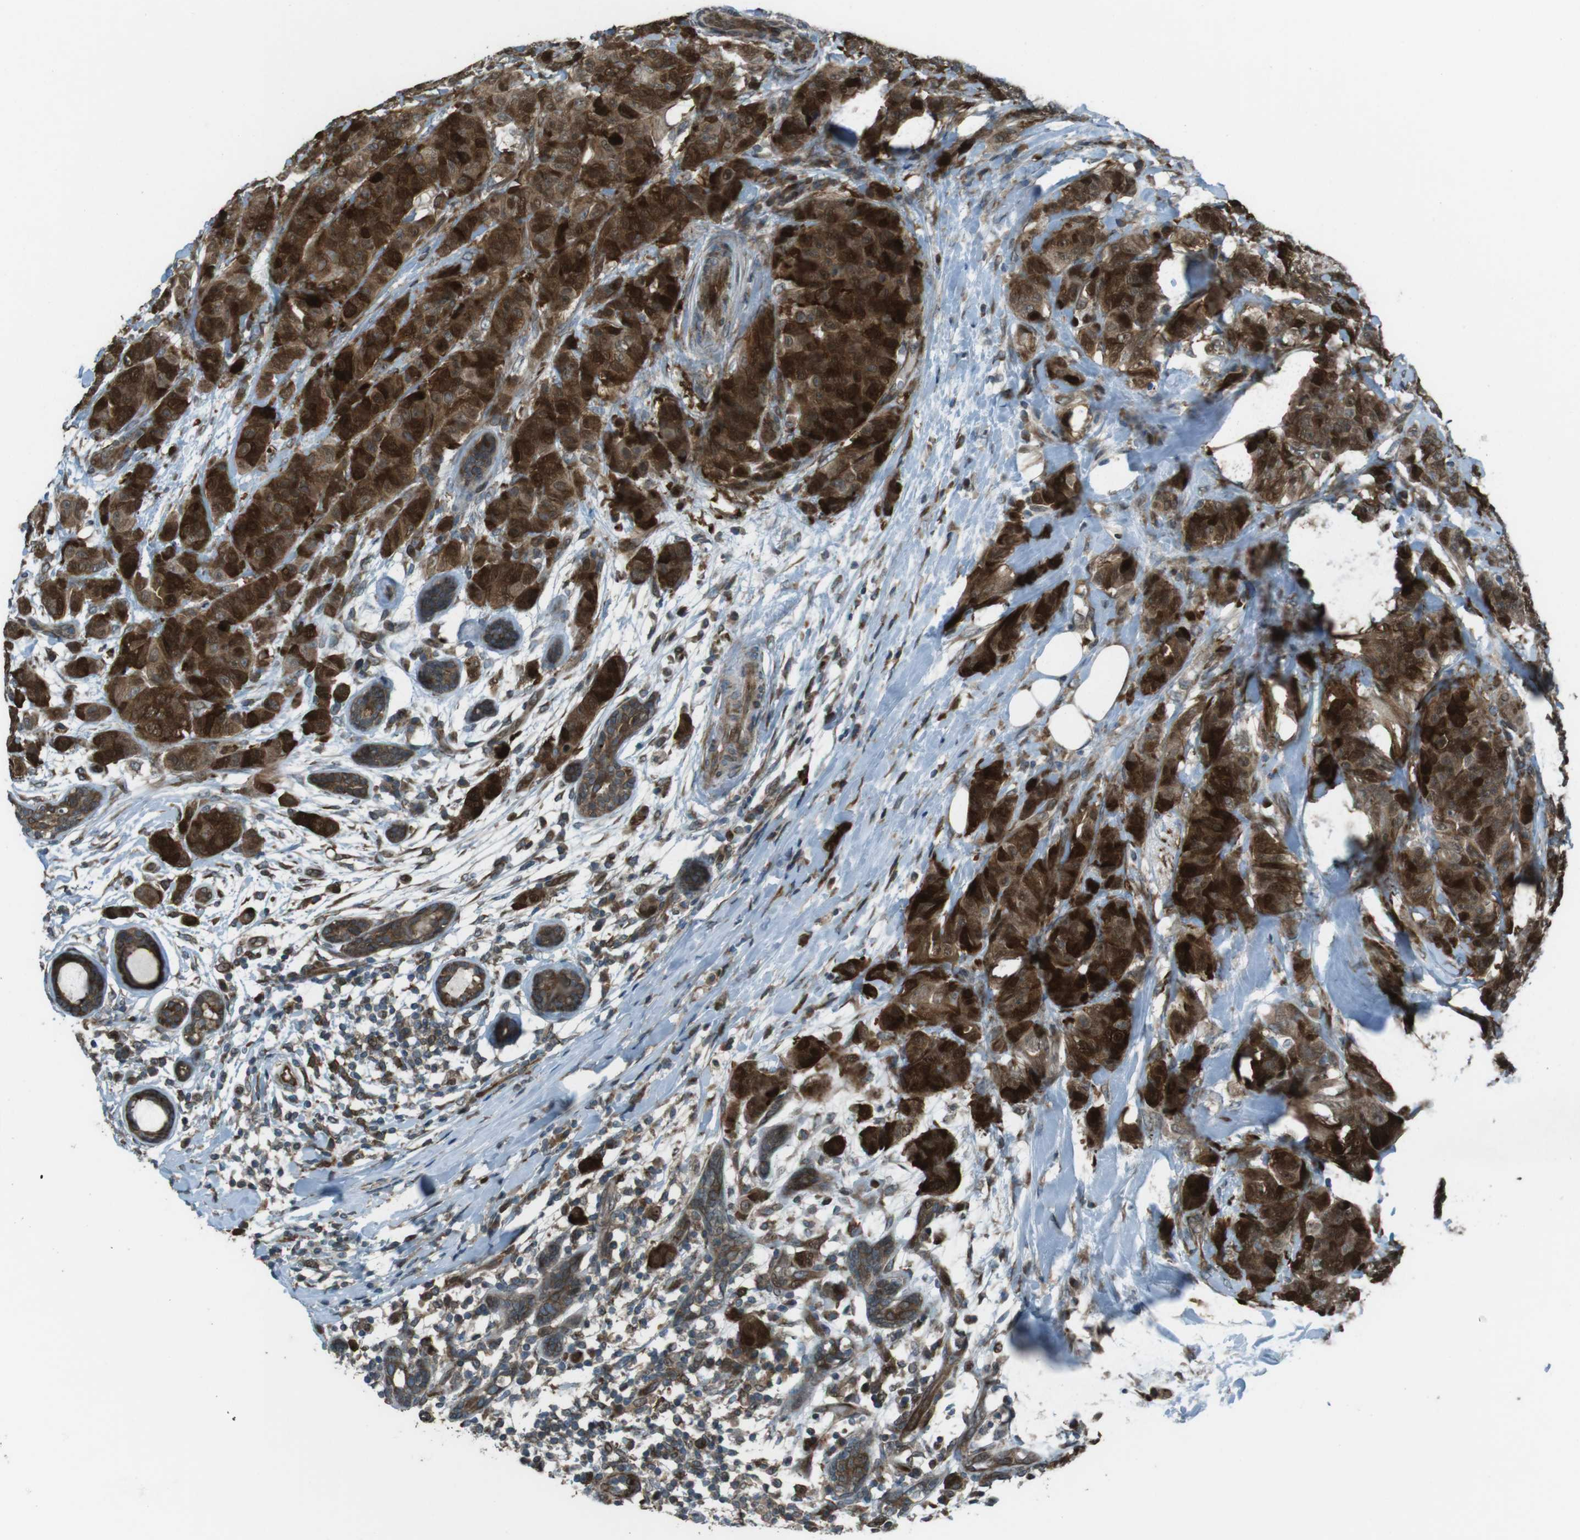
{"staining": {"intensity": "strong", "quantity": ">75%", "location": "cytoplasmic/membranous,nuclear"}, "tissue": "breast cancer", "cell_type": "Tumor cells", "image_type": "cancer", "snomed": [{"axis": "morphology", "description": "Normal tissue, NOS"}, {"axis": "morphology", "description": "Duct carcinoma"}, {"axis": "topography", "description": "Breast"}], "caption": "A high-resolution histopathology image shows IHC staining of breast invasive ductal carcinoma, which shows strong cytoplasmic/membranous and nuclear staining in about >75% of tumor cells. Nuclei are stained in blue.", "gene": "ZNF330", "patient": {"sex": "female", "age": 40}}